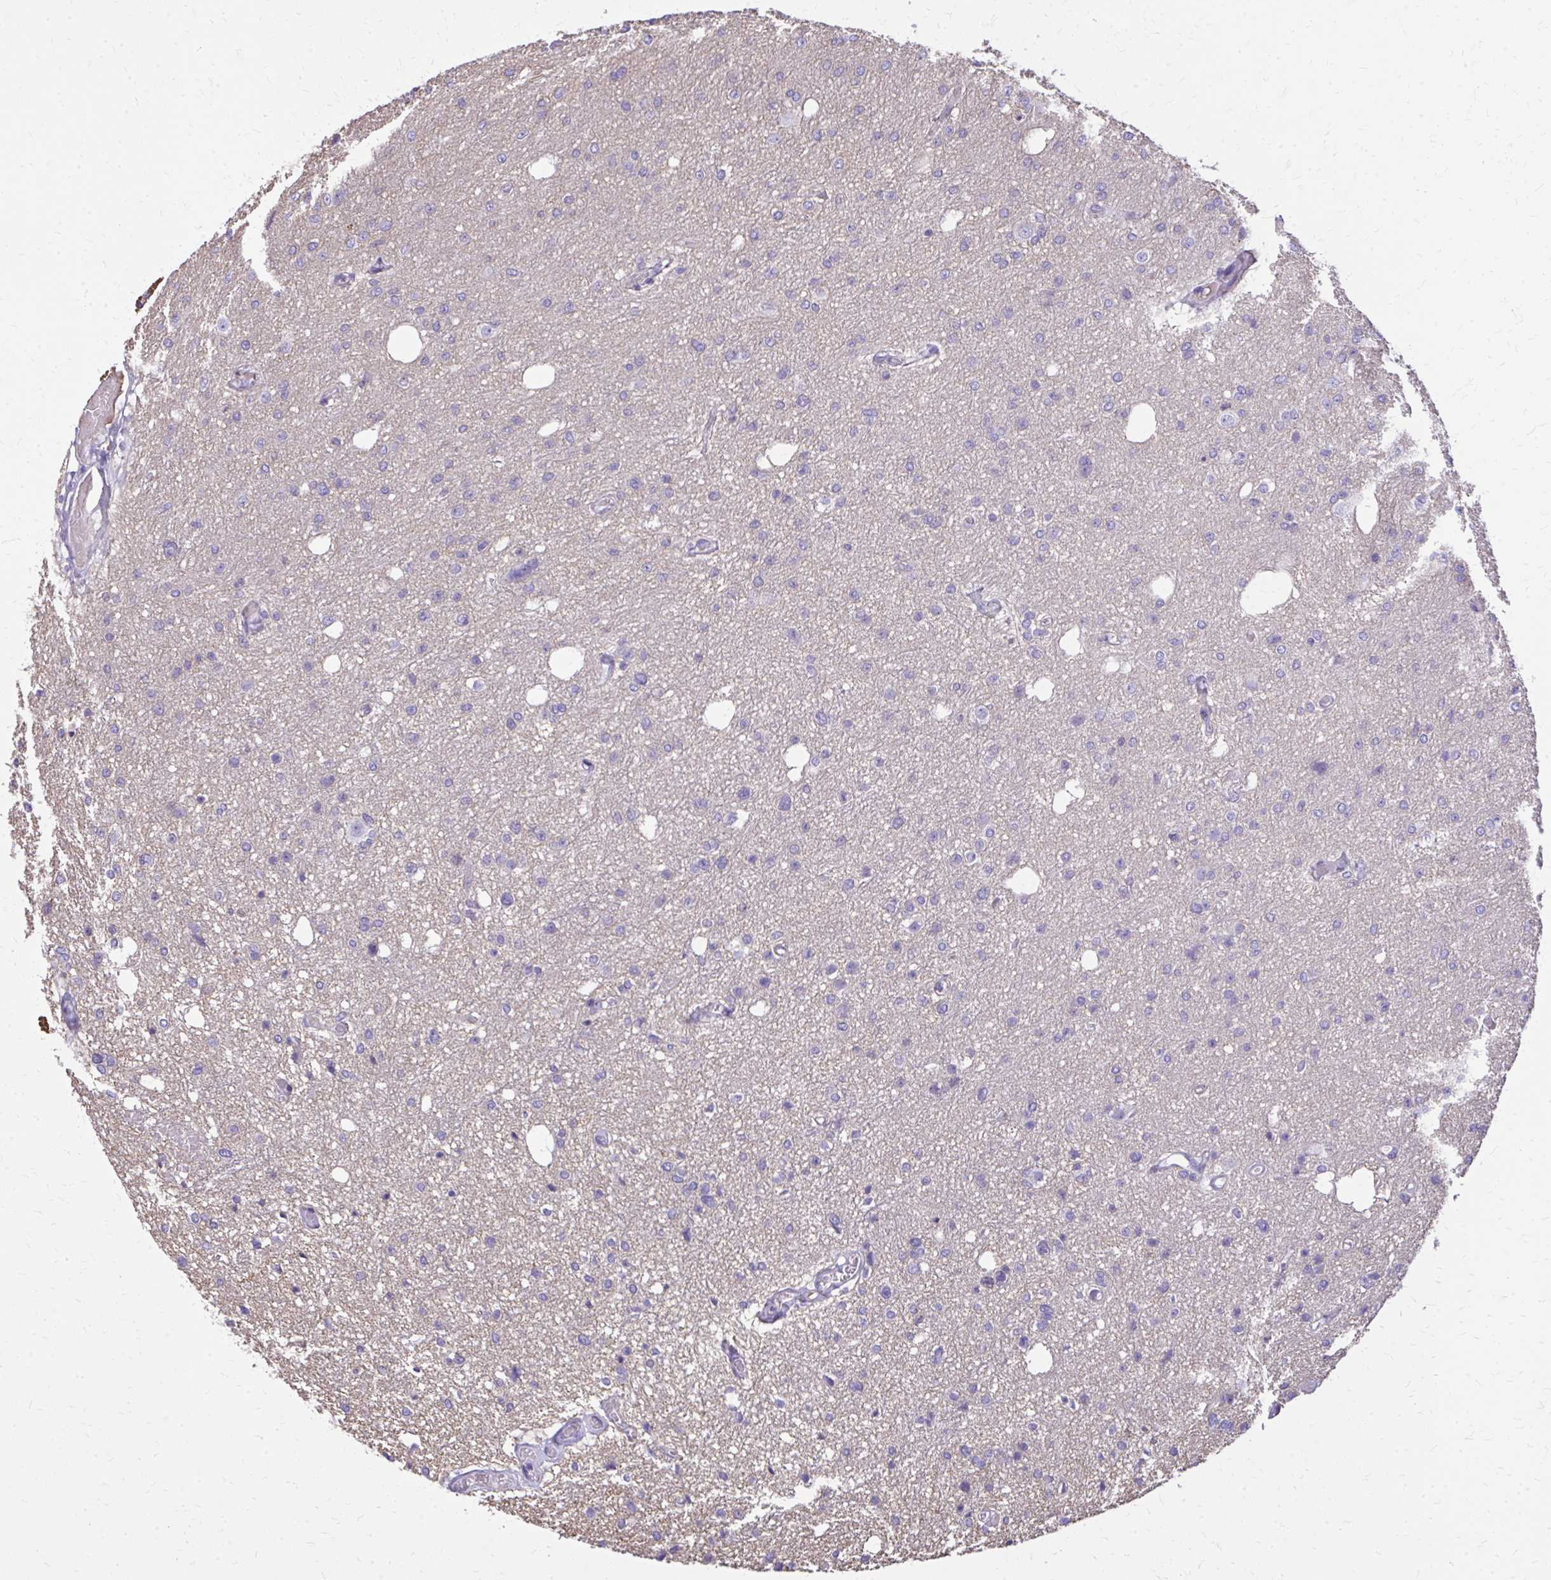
{"staining": {"intensity": "negative", "quantity": "none", "location": "none"}, "tissue": "glioma", "cell_type": "Tumor cells", "image_type": "cancer", "snomed": [{"axis": "morphology", "description": "Glioma, malignant, Low grade"}, {"axis": "topography", "description": "Brain"}], "caption": "IHC of human malignant glioma (low-grade) displays no staining in tumor cells.", "gene": "RUNDC3B", "patient": {"sex": "male", "age": 26}}